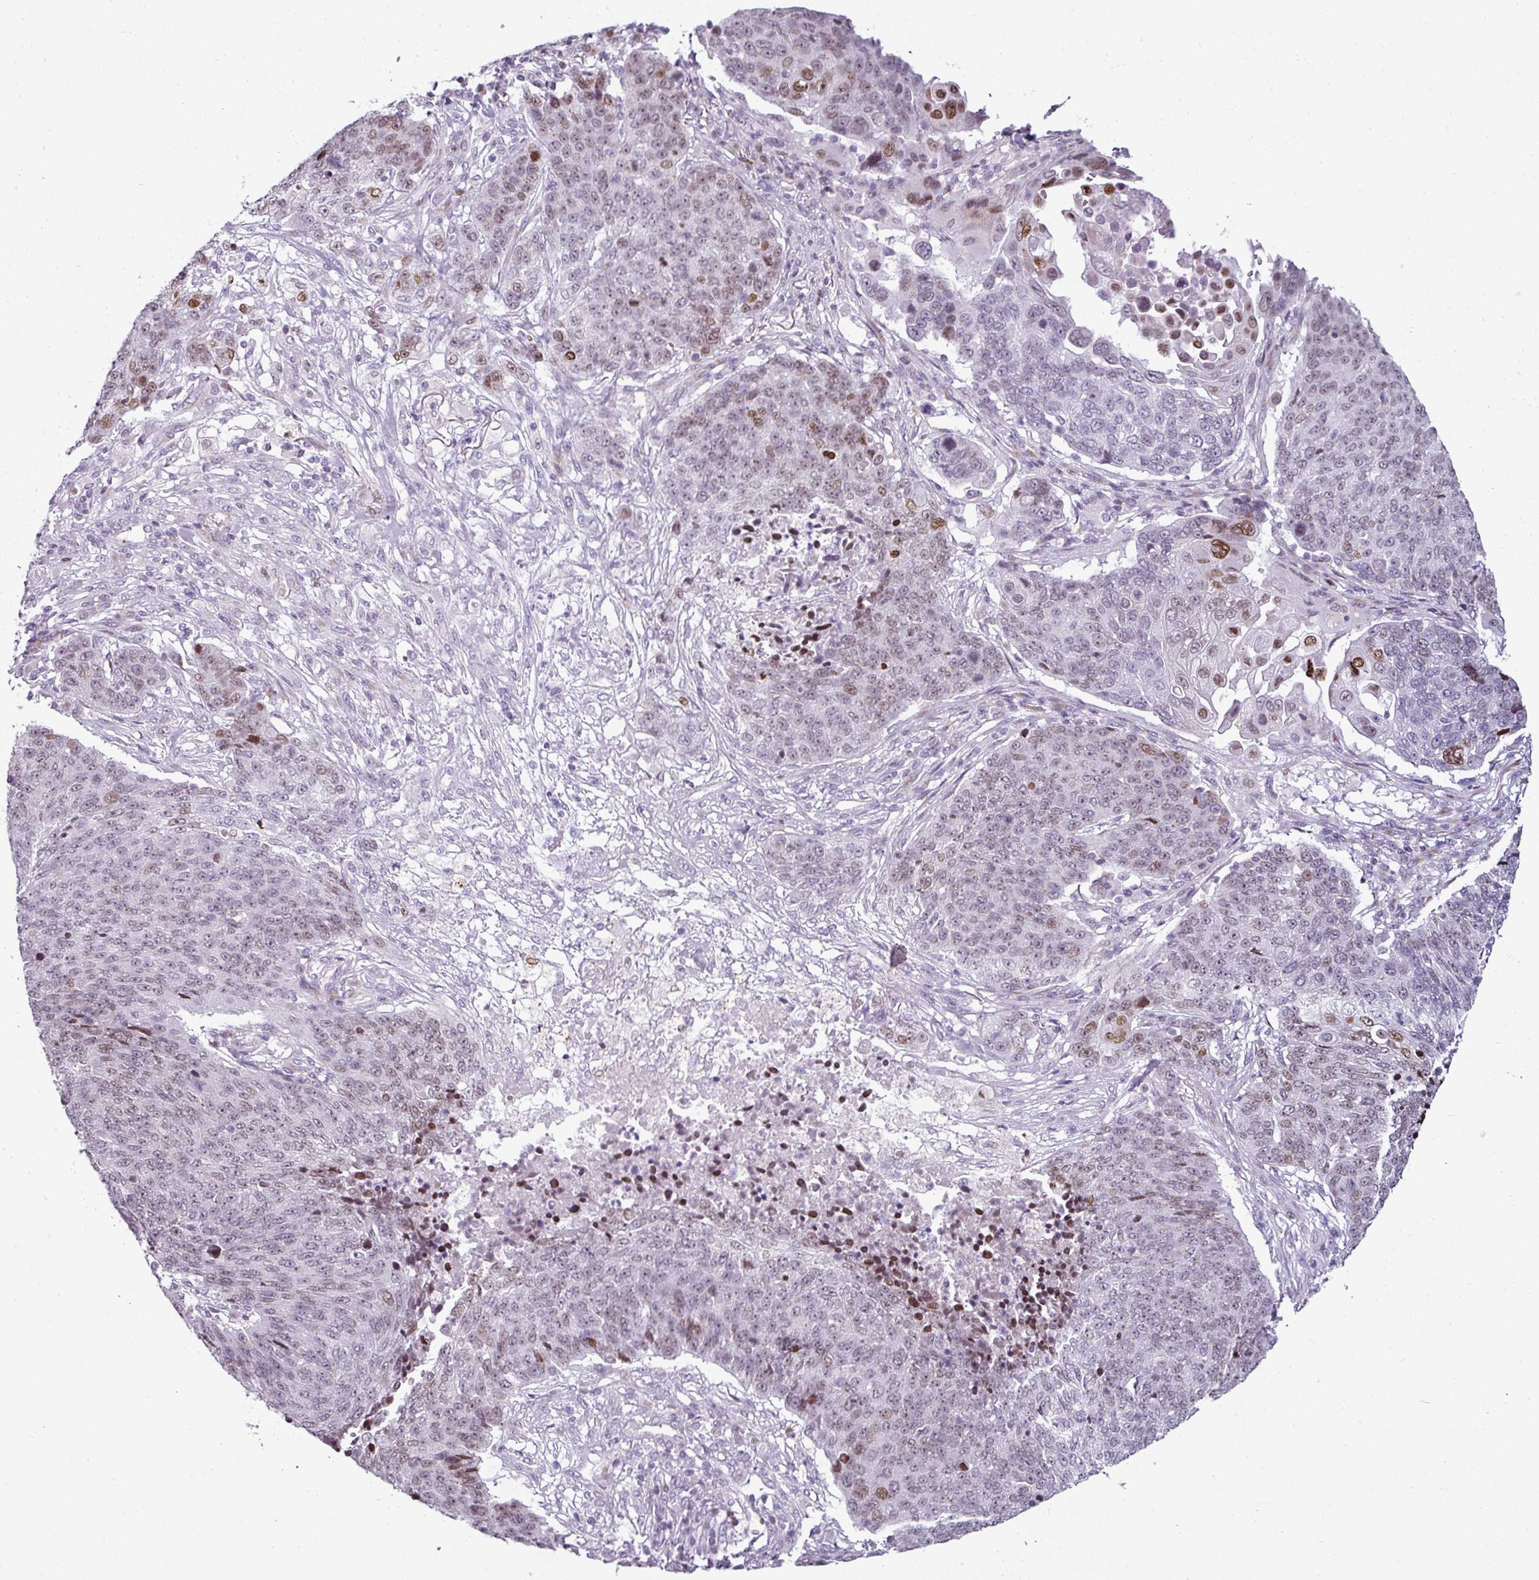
{"staining": {"intensity": "moderate", "quantity": "<25%", "location": "nuclear"}, "tissue": "lung cancer", "cell_type": "Tumor cells", "image_type": "cancer", "snomed": [{"axis": "morphology", "description": "Normal tissue, NOS"}, {"axis": "morphology", "description": "Squamous cell carcinoma, NOS"}, {"axis": "topography", "description": "Lymph node"}, {"axis": "topography", "description": "Lung"}], "caption": "Immunohistochemical staining of human lung squamous cell carcinoma displays low levels of moderate nuclear protein positivity in approximately <25% of tumor cells.", "gene": "SYT8", "patient": {"sex": "male", "age": 66}}